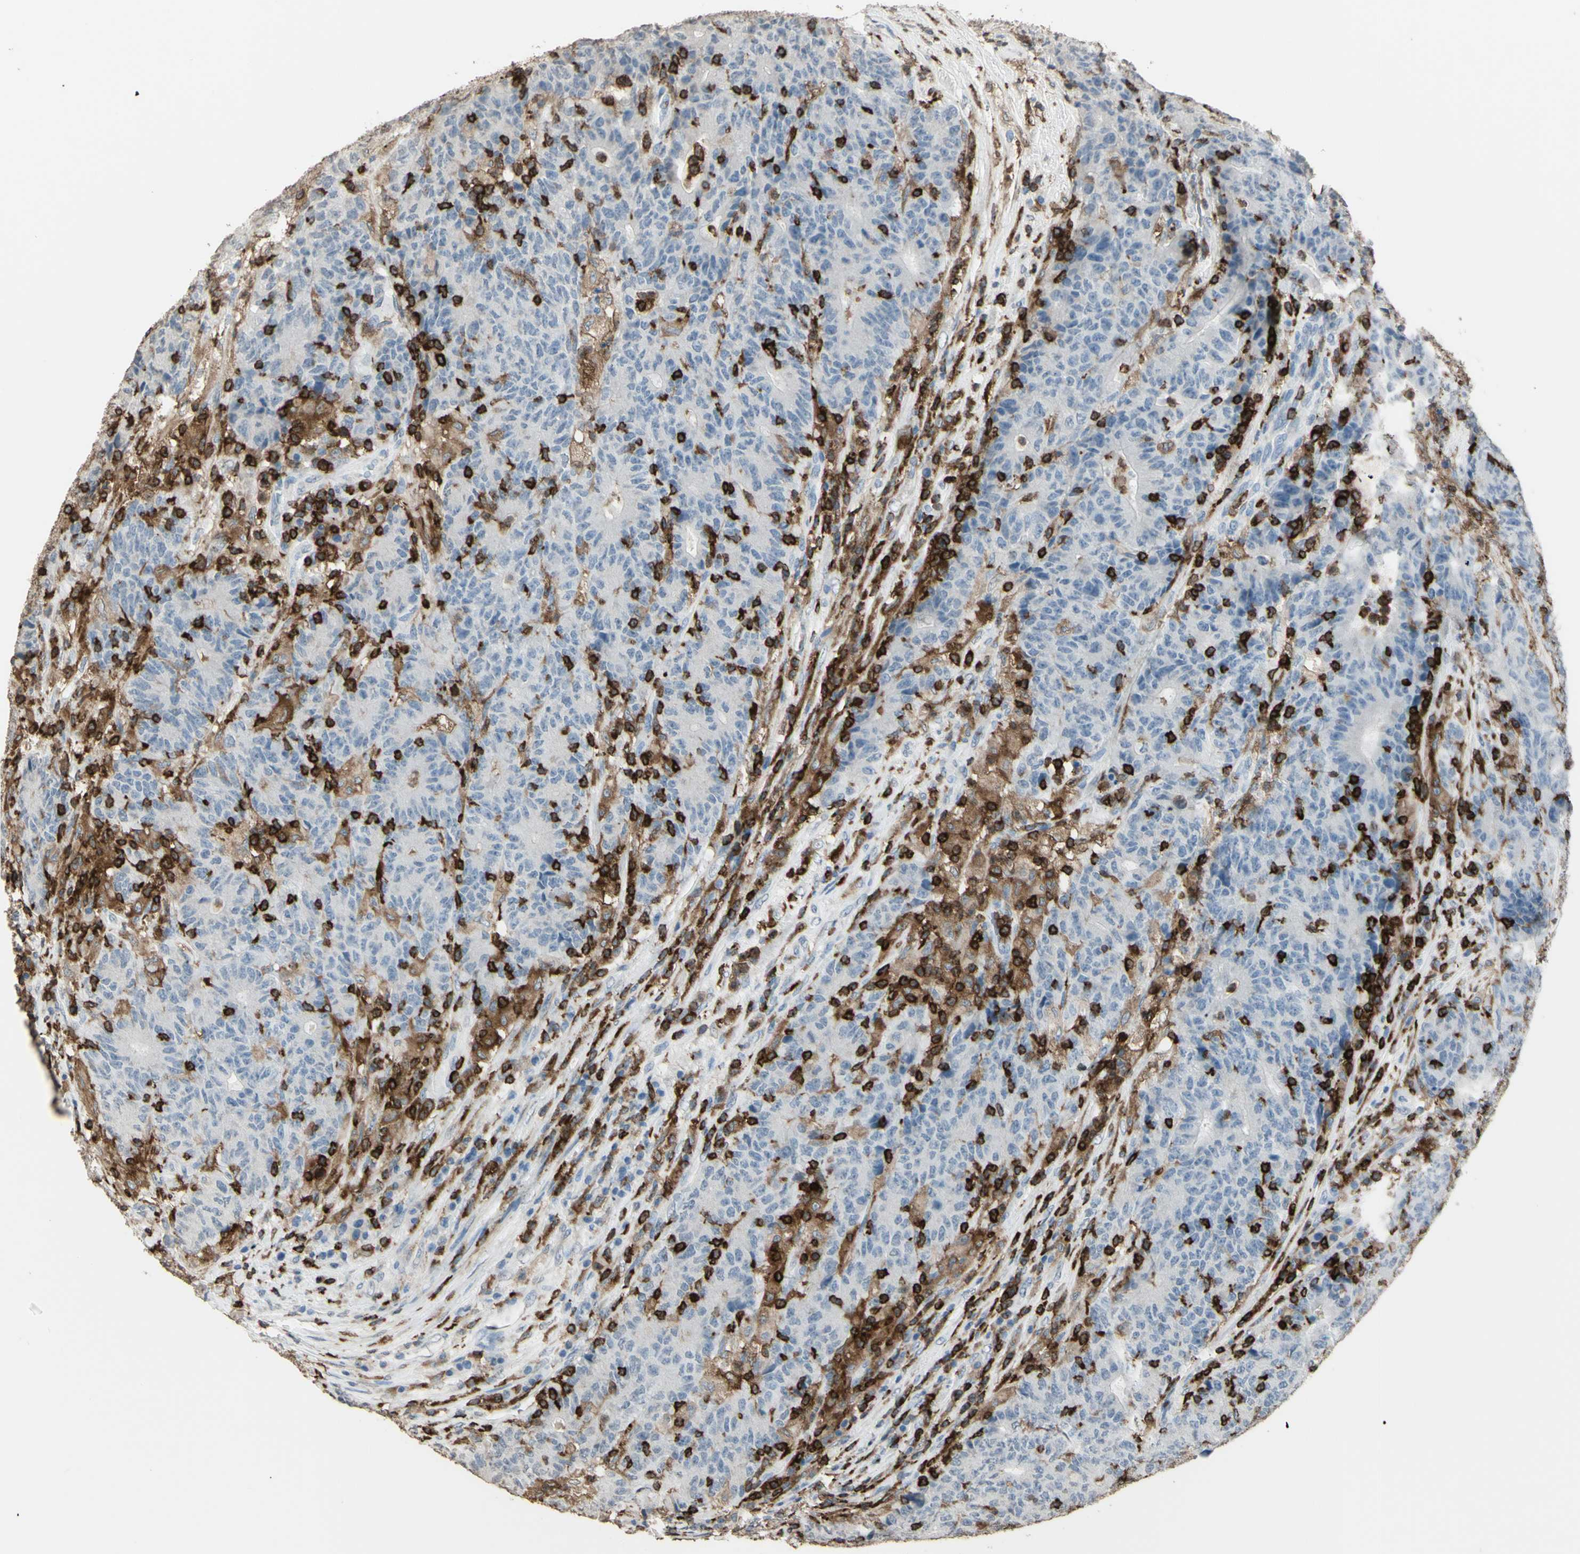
{"staining": {"intensity": "negative", "quantity": "none", "location": "none"}, "tissue": "colorectal cancer", "cell_type": "Tumor cells", "image_type": "cancer", "snomed": [{"axis": "morphology", "description": "Normal tissue, NOS"}, {"axis": "morphology", "description": "Adenocarcinoma, NOS"}, {"axis": "topography", "description": "Colon"}], "caption": "Protein analysis of adenocarcinoma (colorectal) displays no significant staining in tumor cells. (DAB immunohistochemistry, high magnification).", "gene": "PSTPIP1", "patient": {"sex": "female", "age": 75}}